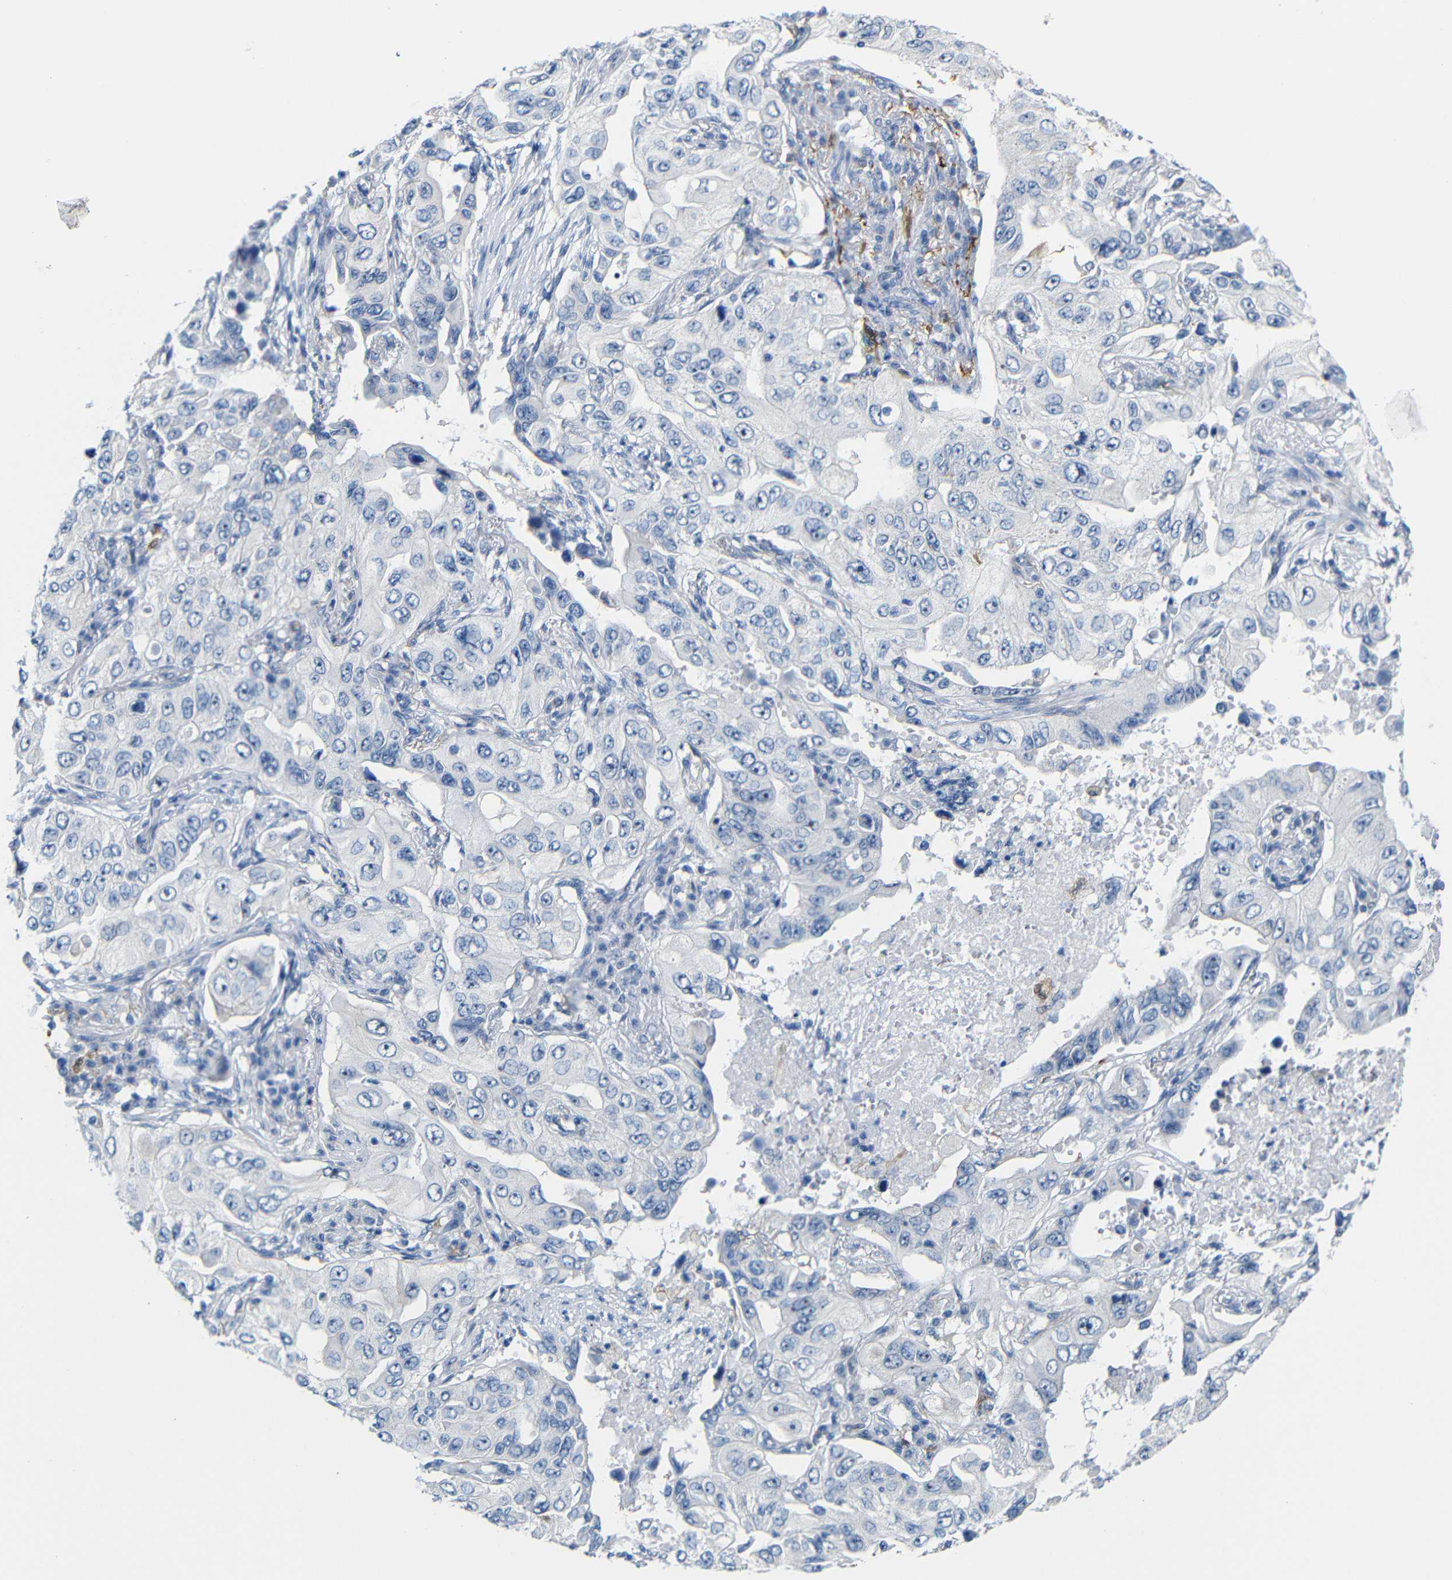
{"staining": {"intensity": "negative", "quantity": "none", "location": "none"}, "tissue": "lung cancer", "cell_type": "Tumor cells", "image_type": "cancer", "snomed": [{"axis": "morphology", "description": "Adenocarcinoma, NOS"}, {"axis": "topography", "description": "Lung"}], "caption": "High magnification brightfield microscopy of lung adenocarcinoma stained with DAB (3,3'-diaminobenzidine) (brown) and counterstained with hematoxylin (blue): tumor cells show no significant positivity.", "gene": "C1orf210", "patient": {"sex": "male", "age": 84}}